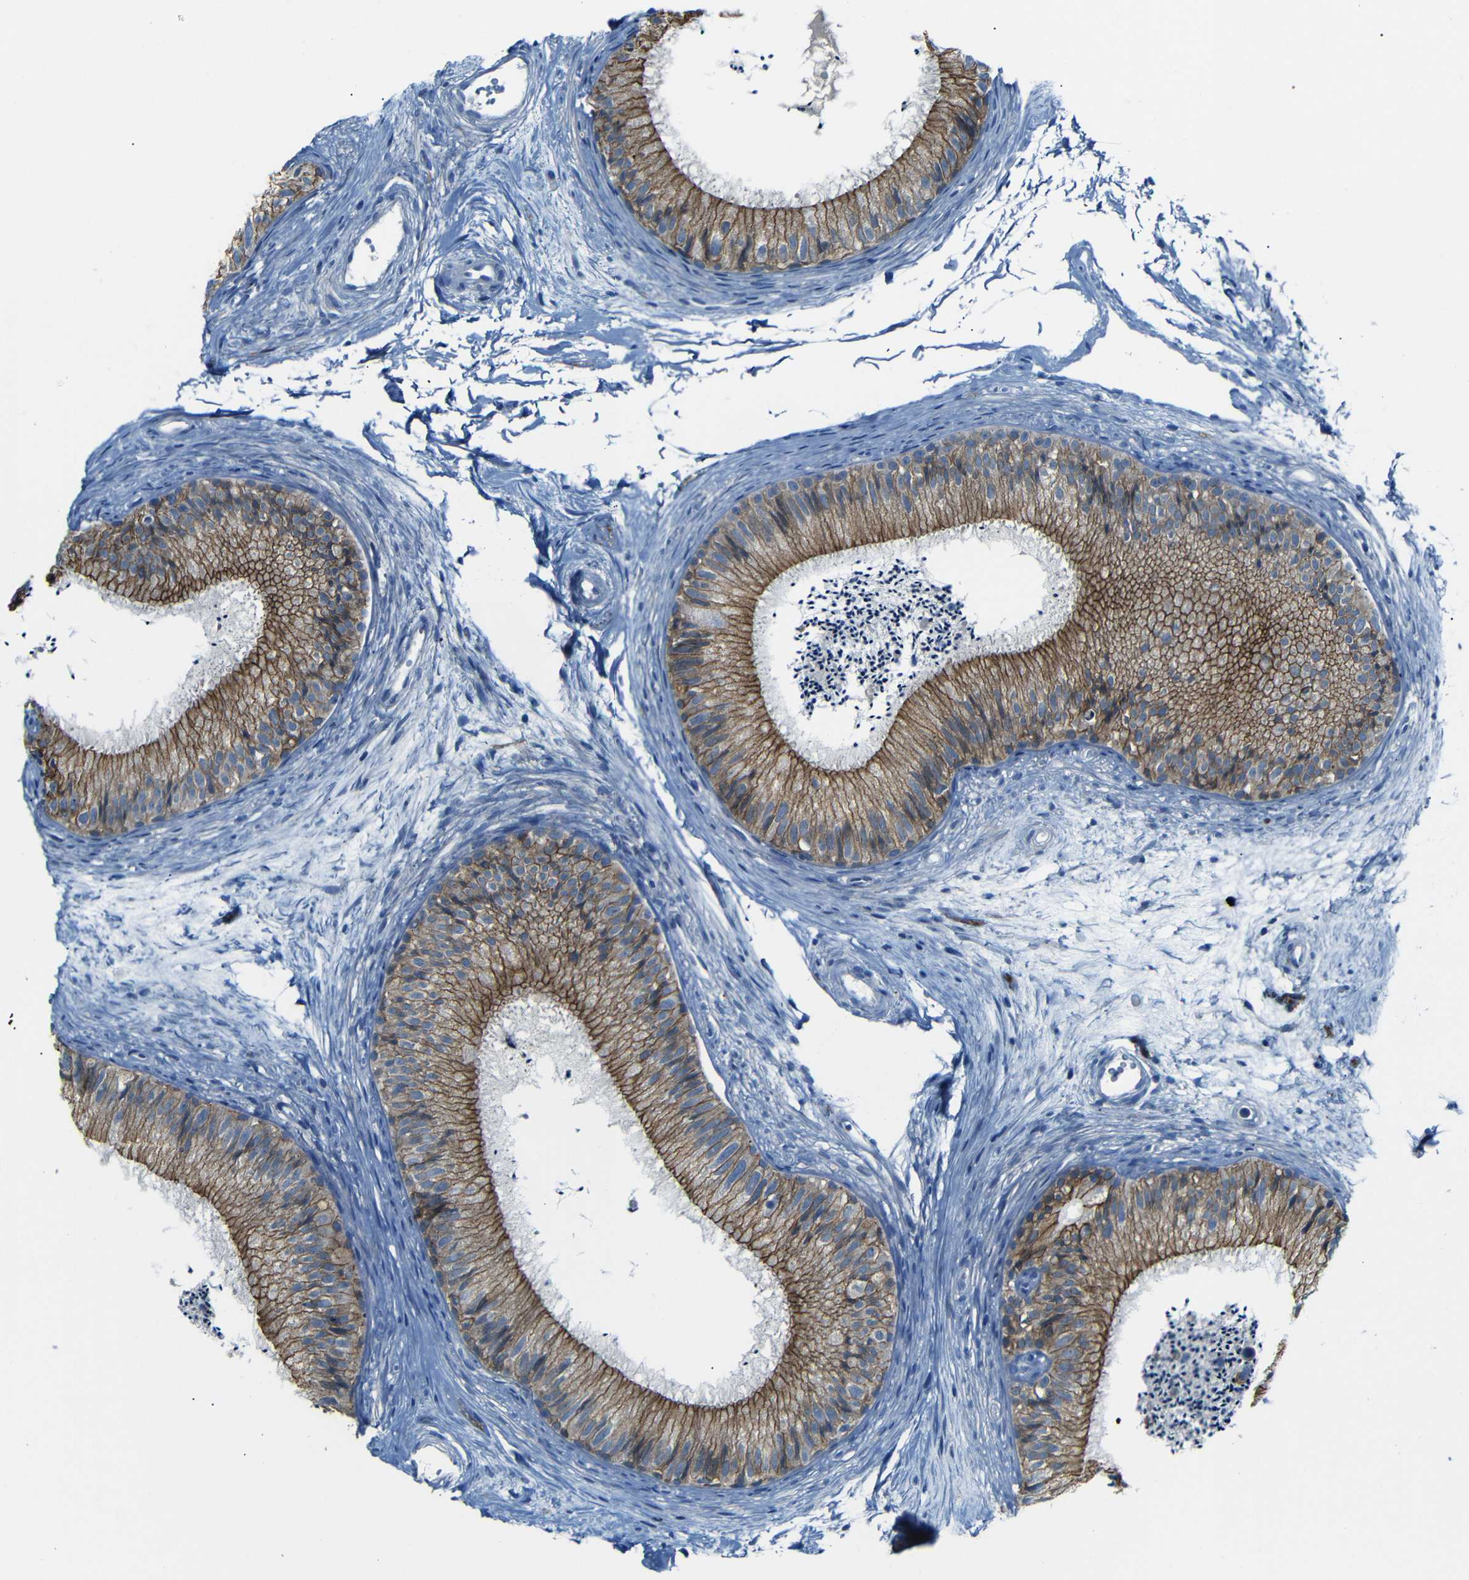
{"staining": {"intensity": "strong", "quantity": ">75%", "location": "cytoplasmic/membranous"}, "tissue": "epididymis", "cell_type": "Glandular cells", "image_type": "normal", "snomed": [{"axis": "morphology", "description": "Normal tissue, NOS"}, {"axis": "topography", "description": "Epididymis"}], "caption": "The image reveals staining of unremarkable epididymis, revealing strong cytoplasmic/membranous protein staining (brown color) within glandular cells. Using DAB (brown) and hematoxylin (blue) stains, captured at high magnification using brightfield microscopy.", "gene": "ANK3", "patient": {"sex": "male", "age": 56}}